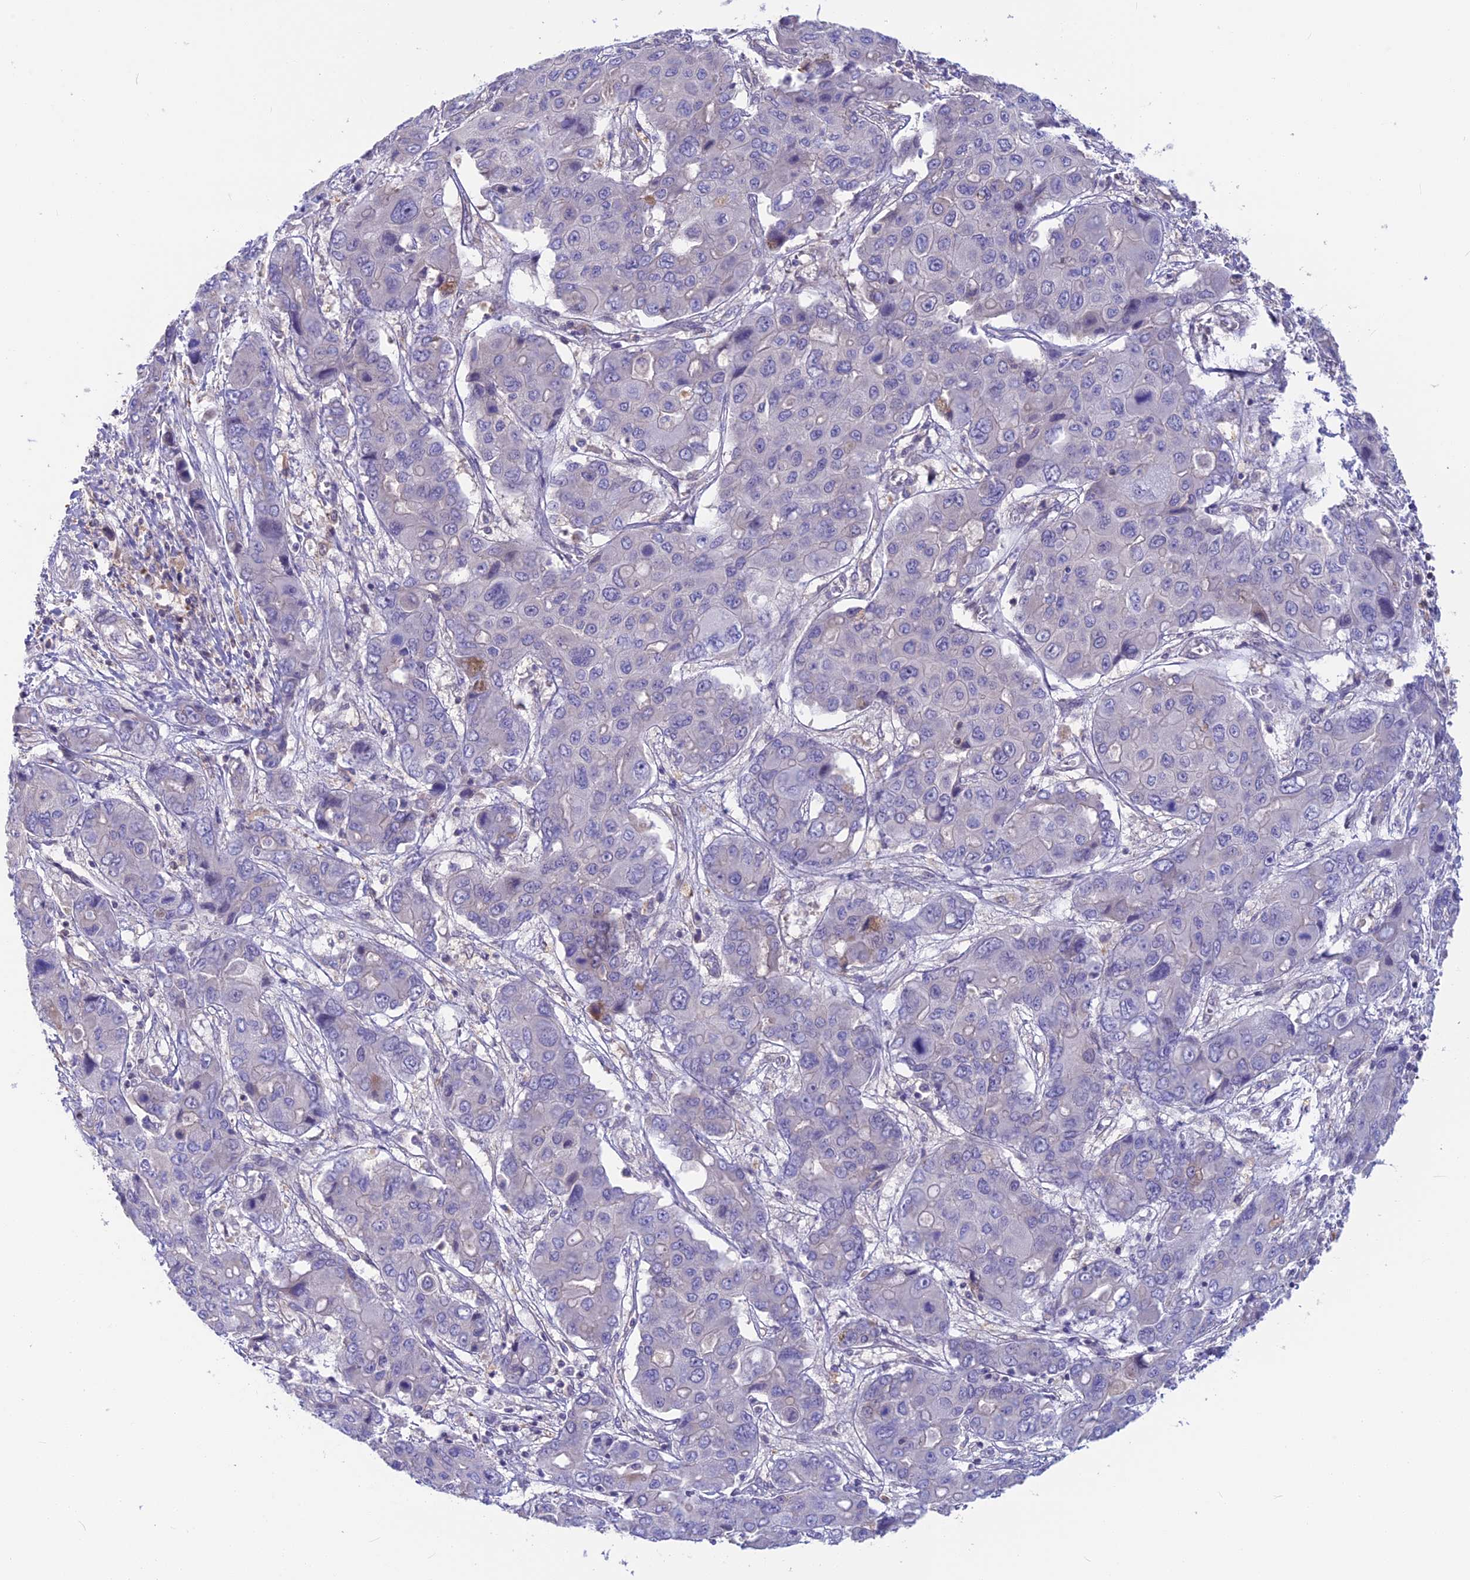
{"staining": {"intensity": "negative", "quantity": "none", "location": "none"}, "tissue": "liver cancer", "cell_type": "Tumor cells", "image_type": "cancer", "snomed": [{"axis": "morphology", "description": "Cholangiocarcinoma"}, {"axis": "topography", "description": "Liver"}], "caption": "Tumor cells show no significant protein expression in liver cancer. (DAB IHC with hematoxylin counter stain).", "gene": "SNAP91", "patient": {"sex": "male", "age": 67}}